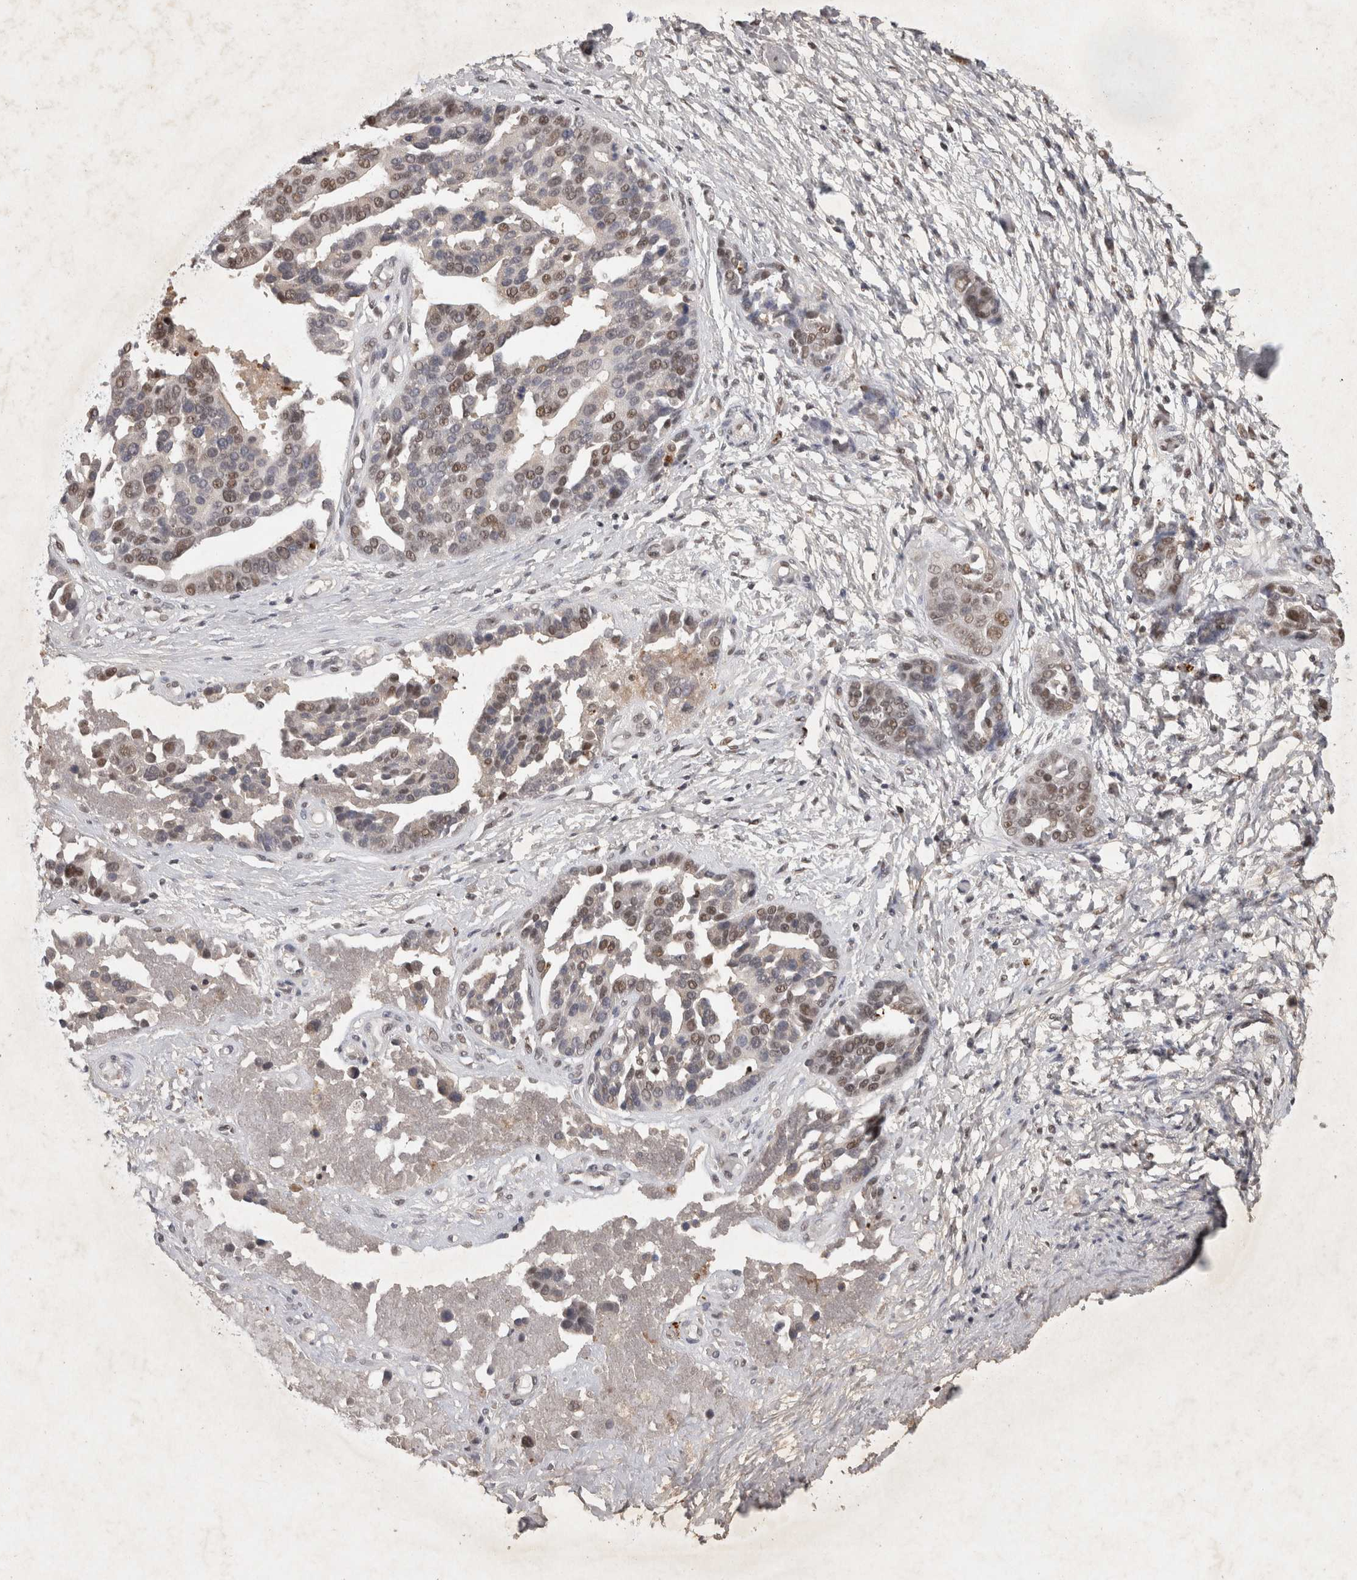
{"staining": {"intensity": "moderate", "quantity": "25%-75%", "location": "nuclear"}, "tissue": "ovarian cancer", "cell_type": "Tumor cells", "image_type": "cancer", "snomed": [{"axis": "morphology", "description": "Cystadenocarcinoma, serous, NOS"}, {"axis": "topography", "description": "Ovary"}], "caption": "Immunohistochemical staining of human ovarian cancer (serous cystadenocarcinoma) demonstrates moderate nuclear protein staining in about 25%-75% of tumor cells.", "gene": "XRCC5", "patient": {"sex": "female", "age": 44}}